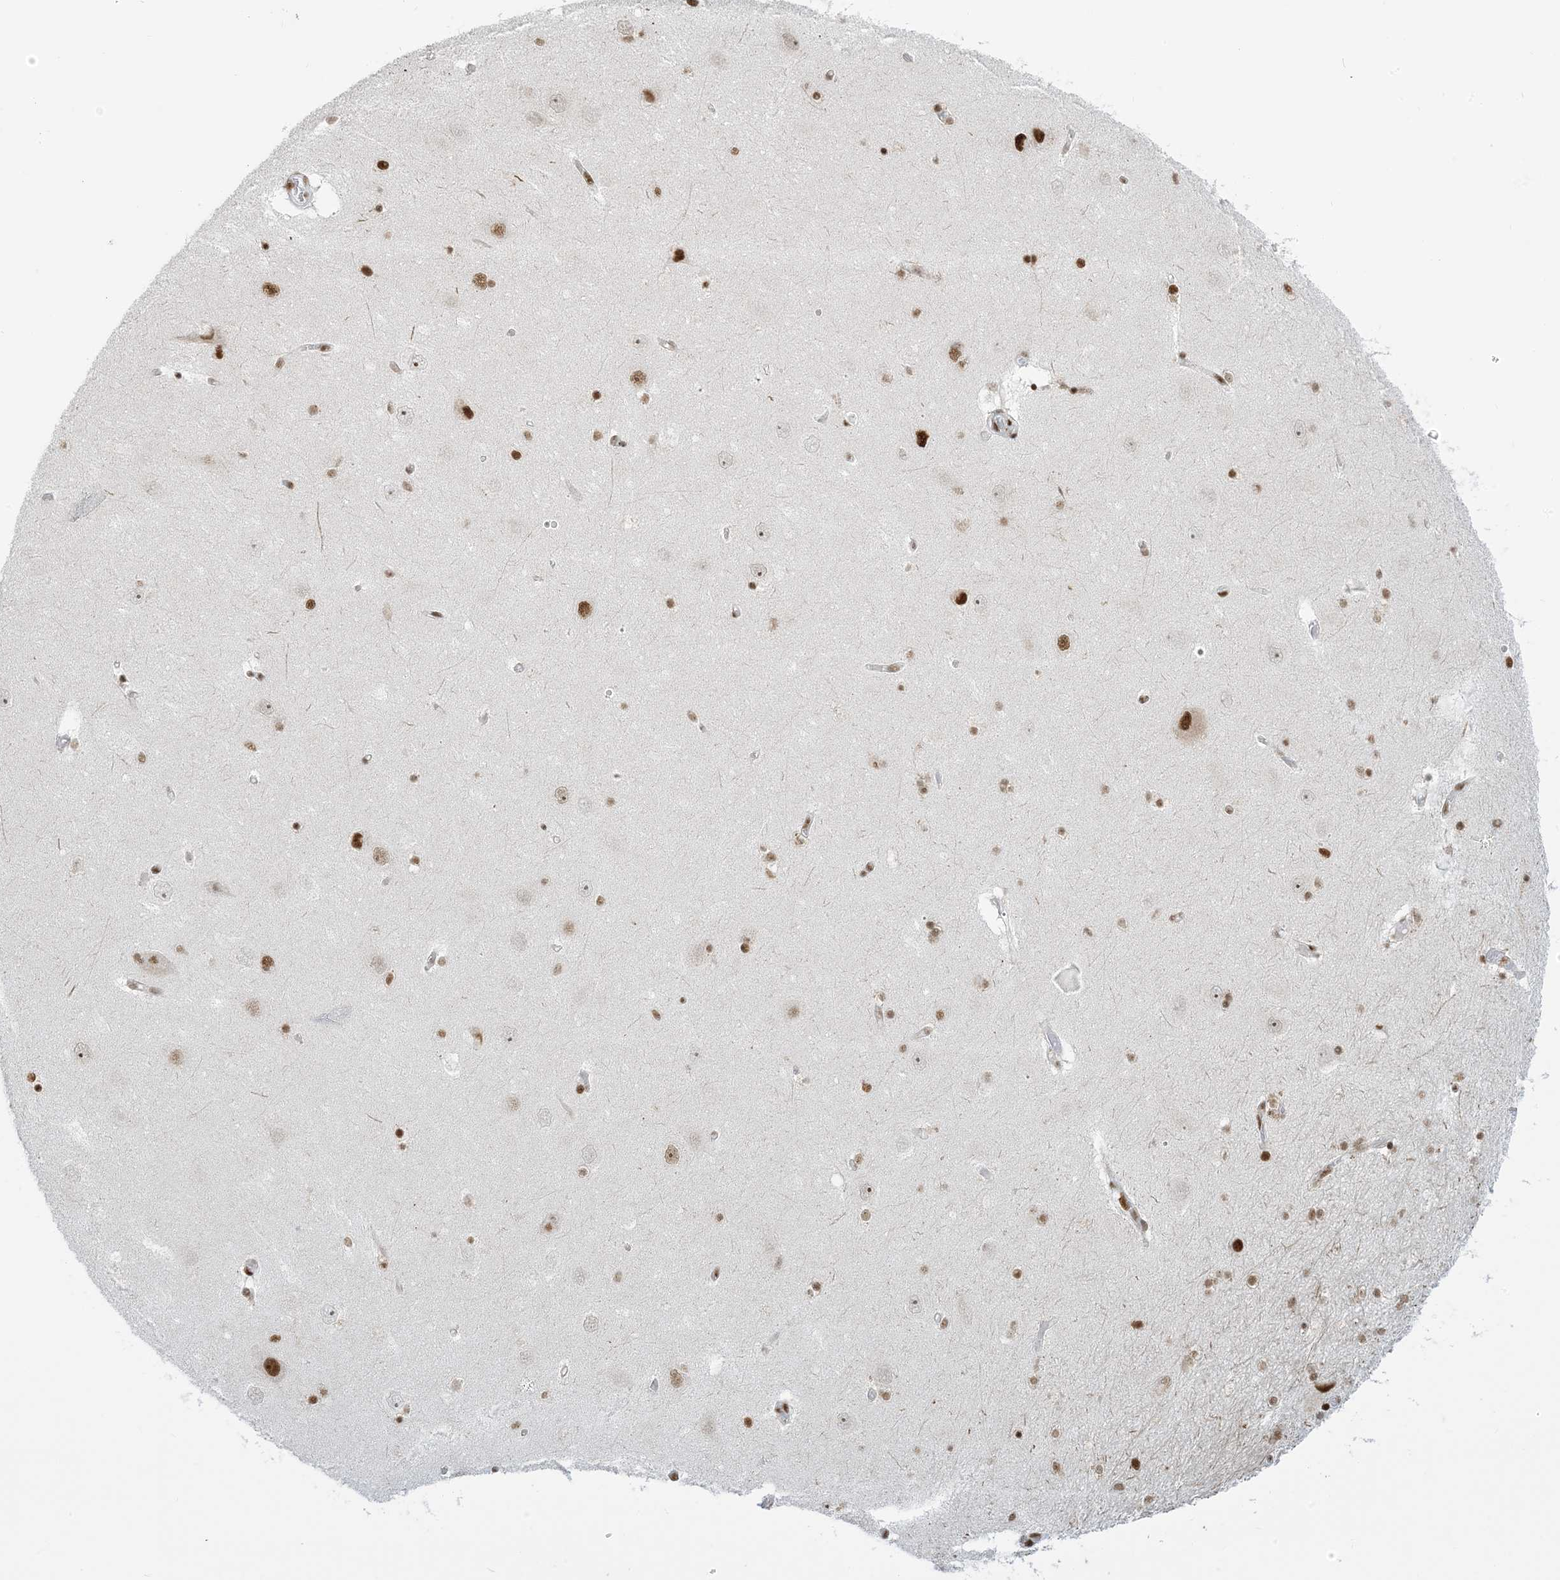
{"staining": {"intensity": "moderate", "quantity": "<25%", "location": "nuclear"}, "tissue": "hippocampus", "cell_type": "Glial cells", "image_type": "normal", "snomed": [{"axis": "morphology", "description": "Normal tissue, NOS"}, {"axis": "topography", "description": "Hippocampus"}], "caption": "A brown stain shows moderate nuclear staining of a protein in glial cells of normal human hippocampus.", "gene": "STAG1", "patient": {"sex": "female", "age": 54}}